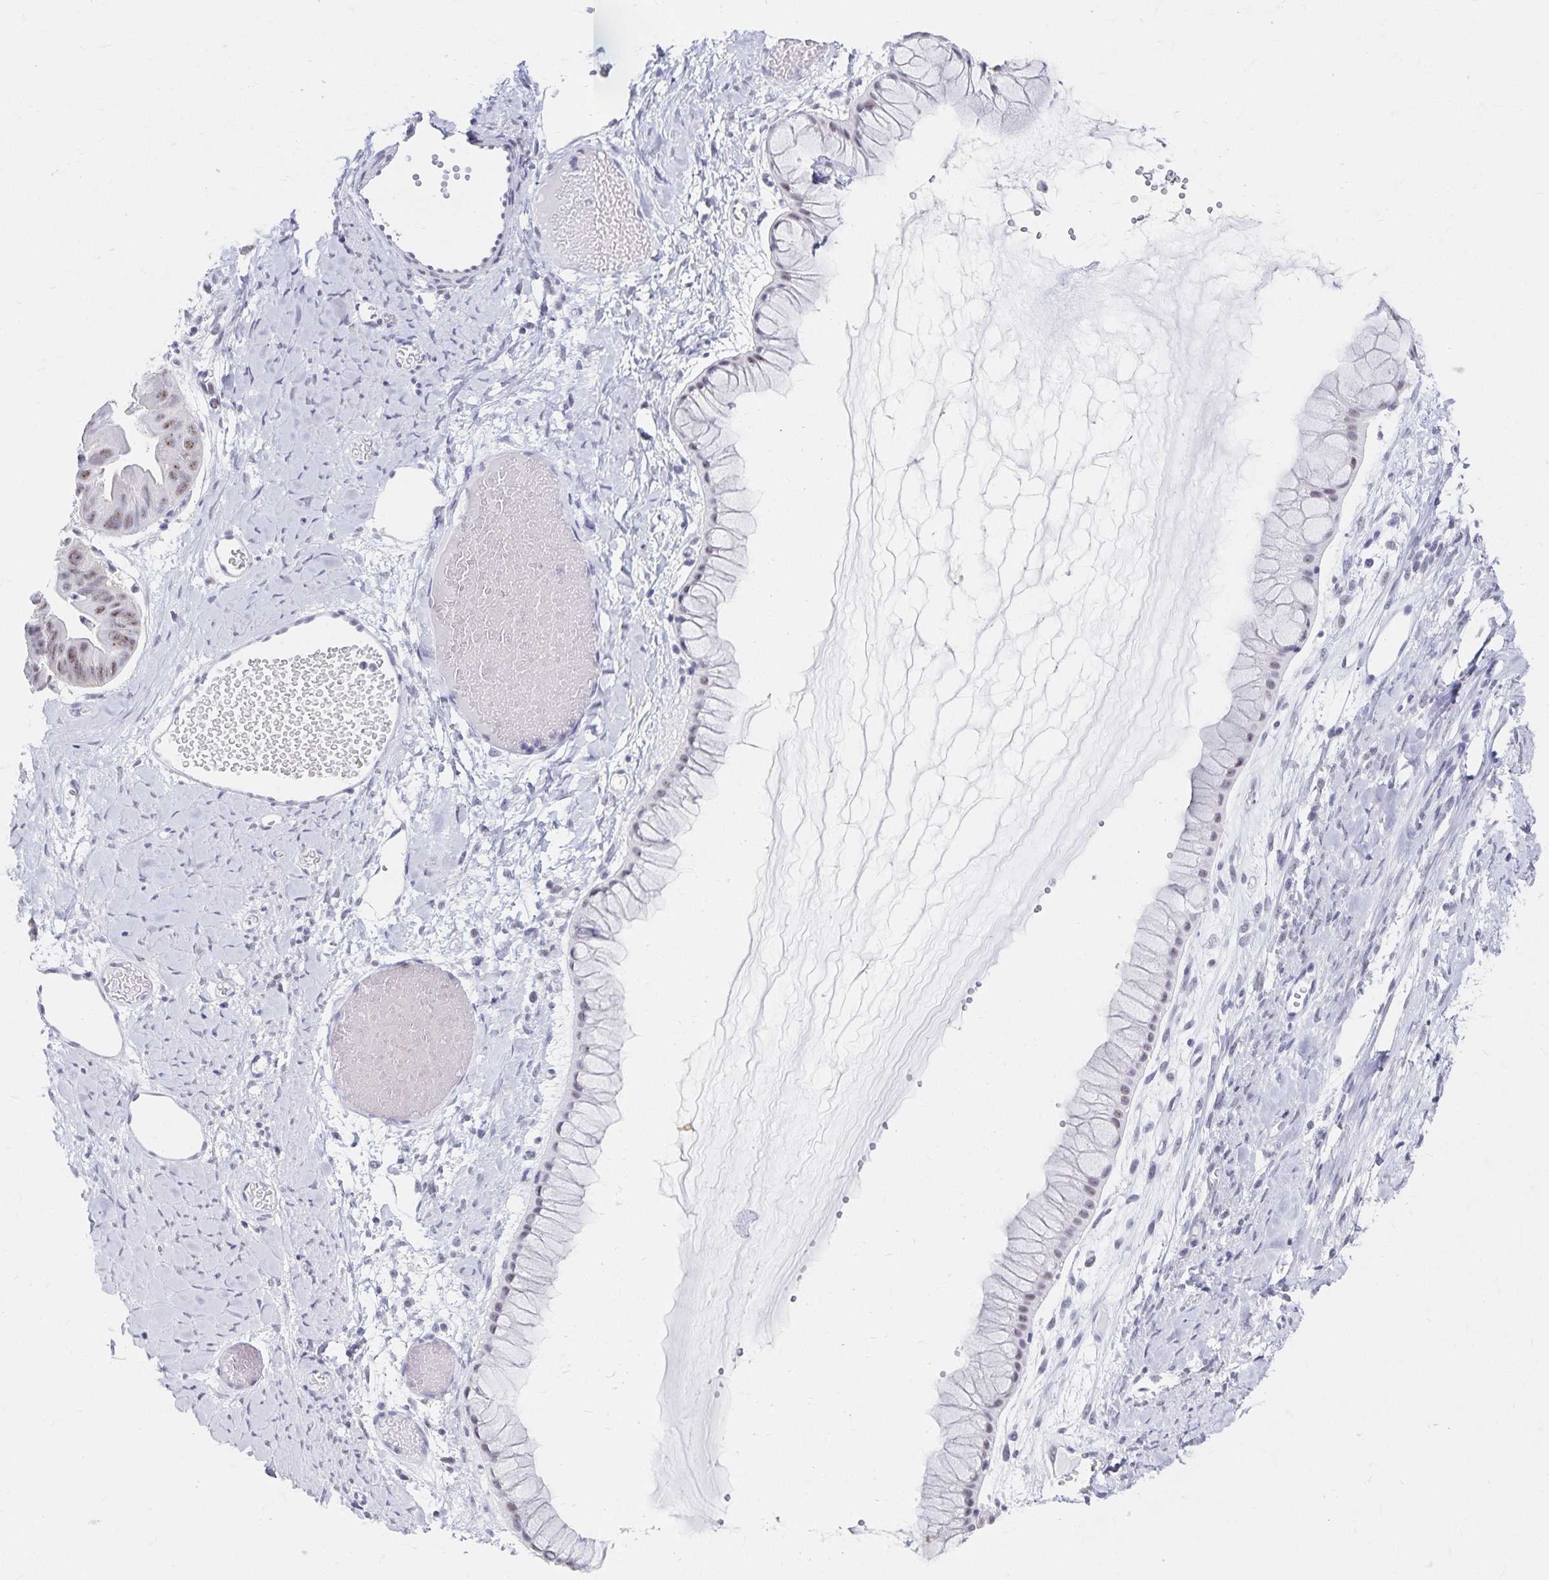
{"staining": {"intensity": "weak", "quantity": "25%-75%", "location": "nuclear"}, "tissue": "ovarian cancer", "cell_type": "Tumor cells", "image_type": "cancer", "snomed": [{"axis": "morphology", "description": "Cystadenocarcinoma, mucinous, NOS"}, {"axis": "topography", "description": "Ovary"}], "caption": "Ovarian mucinous cystadenocarcinoma stained with a brown dye reveals weak nuclear positive expression in about 25%-75% of tumor cells.", "gene": "C20orf85", "patient": {"sex": "female", "age": 61}}